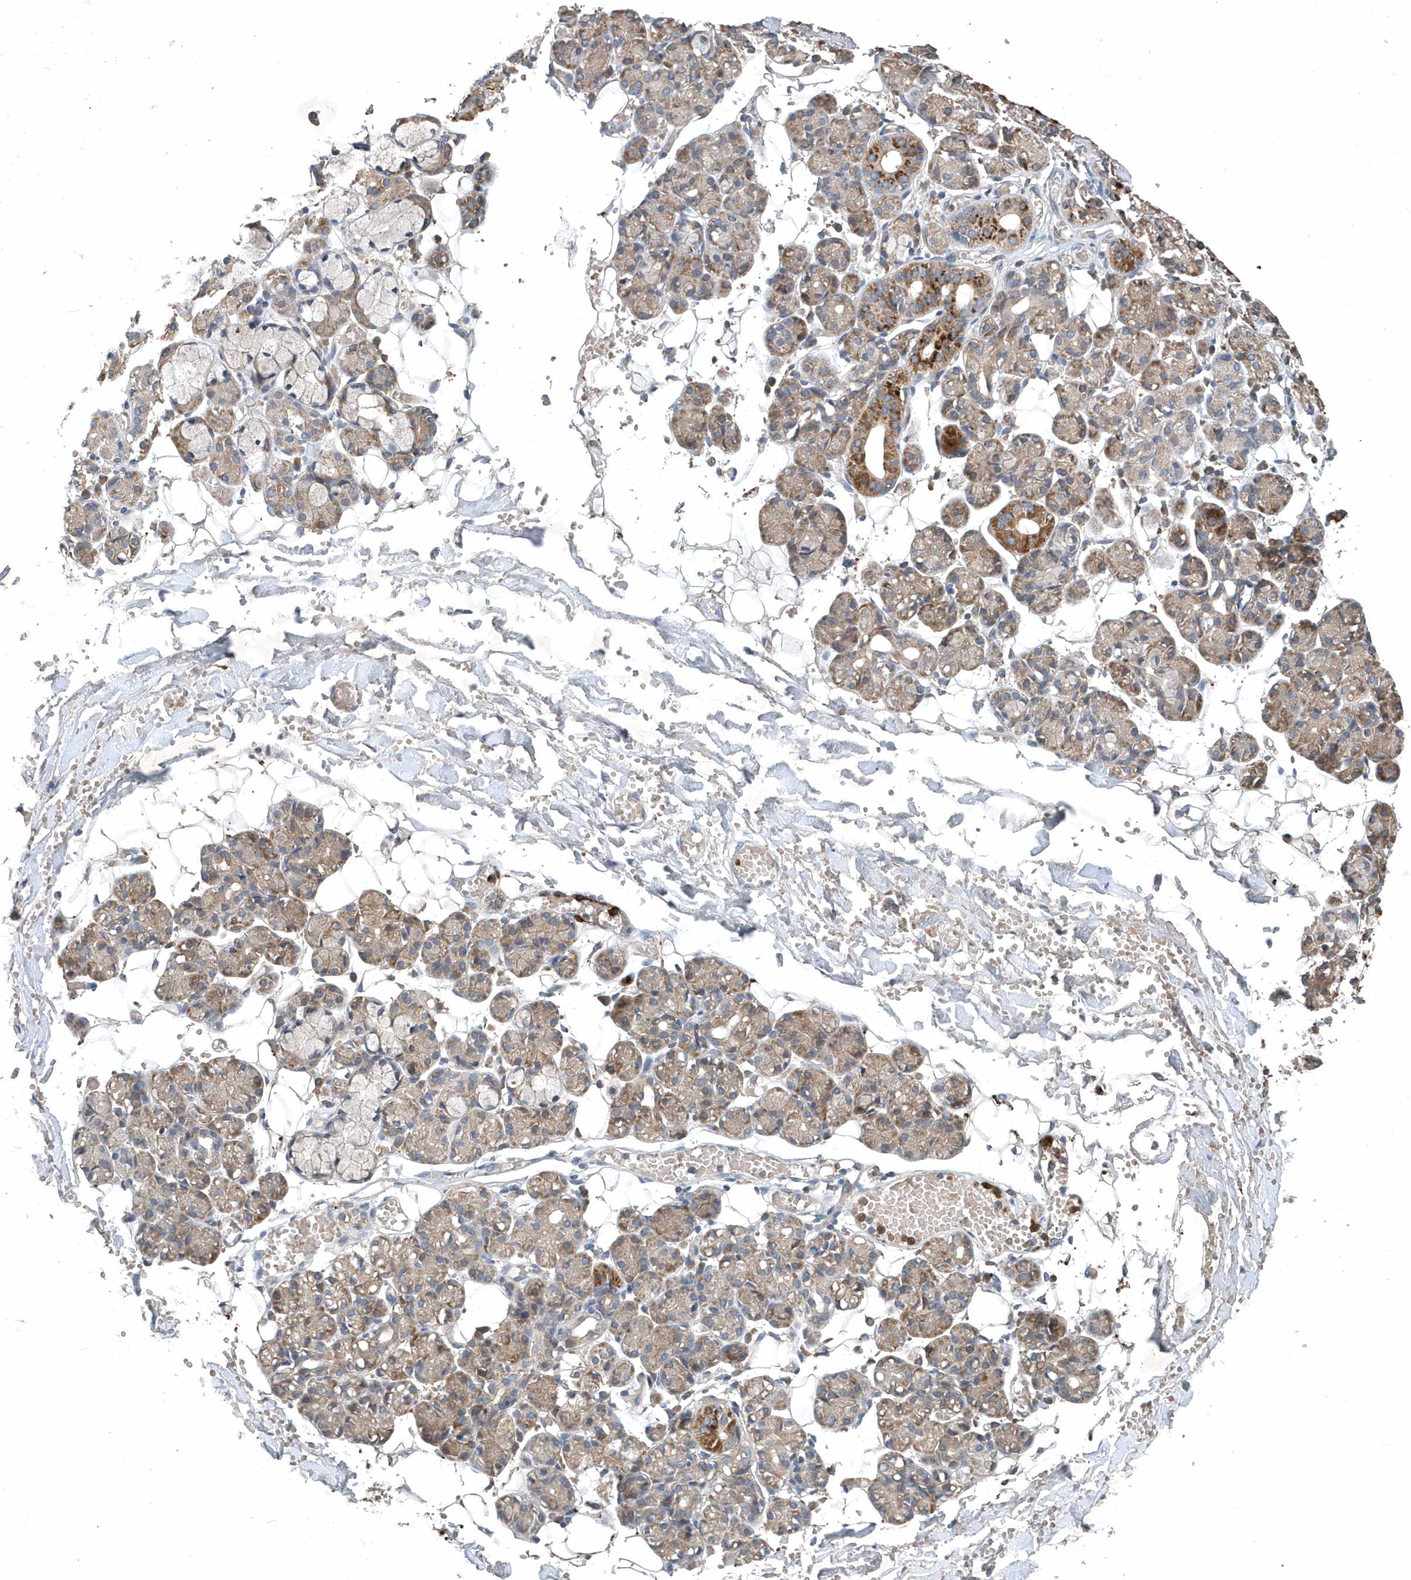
{"staining": {"intensity": "moderate", "quantity": "25%-75%", "location": "cytoplasmic/membranous"}, "tissue": "salivary gland", "cell_type": "Glandular cells", "image_type": "normal", "snomed": [{"axis": "morphology", "description": "Normal tissue, NOS"}, {"axis": "topography", "description": "Salivary gland"}], "caption": "A brown stain highlights moderate cytoplasmic/membranous positivity of a protein in glandular cells of benign human salivary gland.", "gene": "SCFD2", "patient": {"sex": "male", "age": 63}}